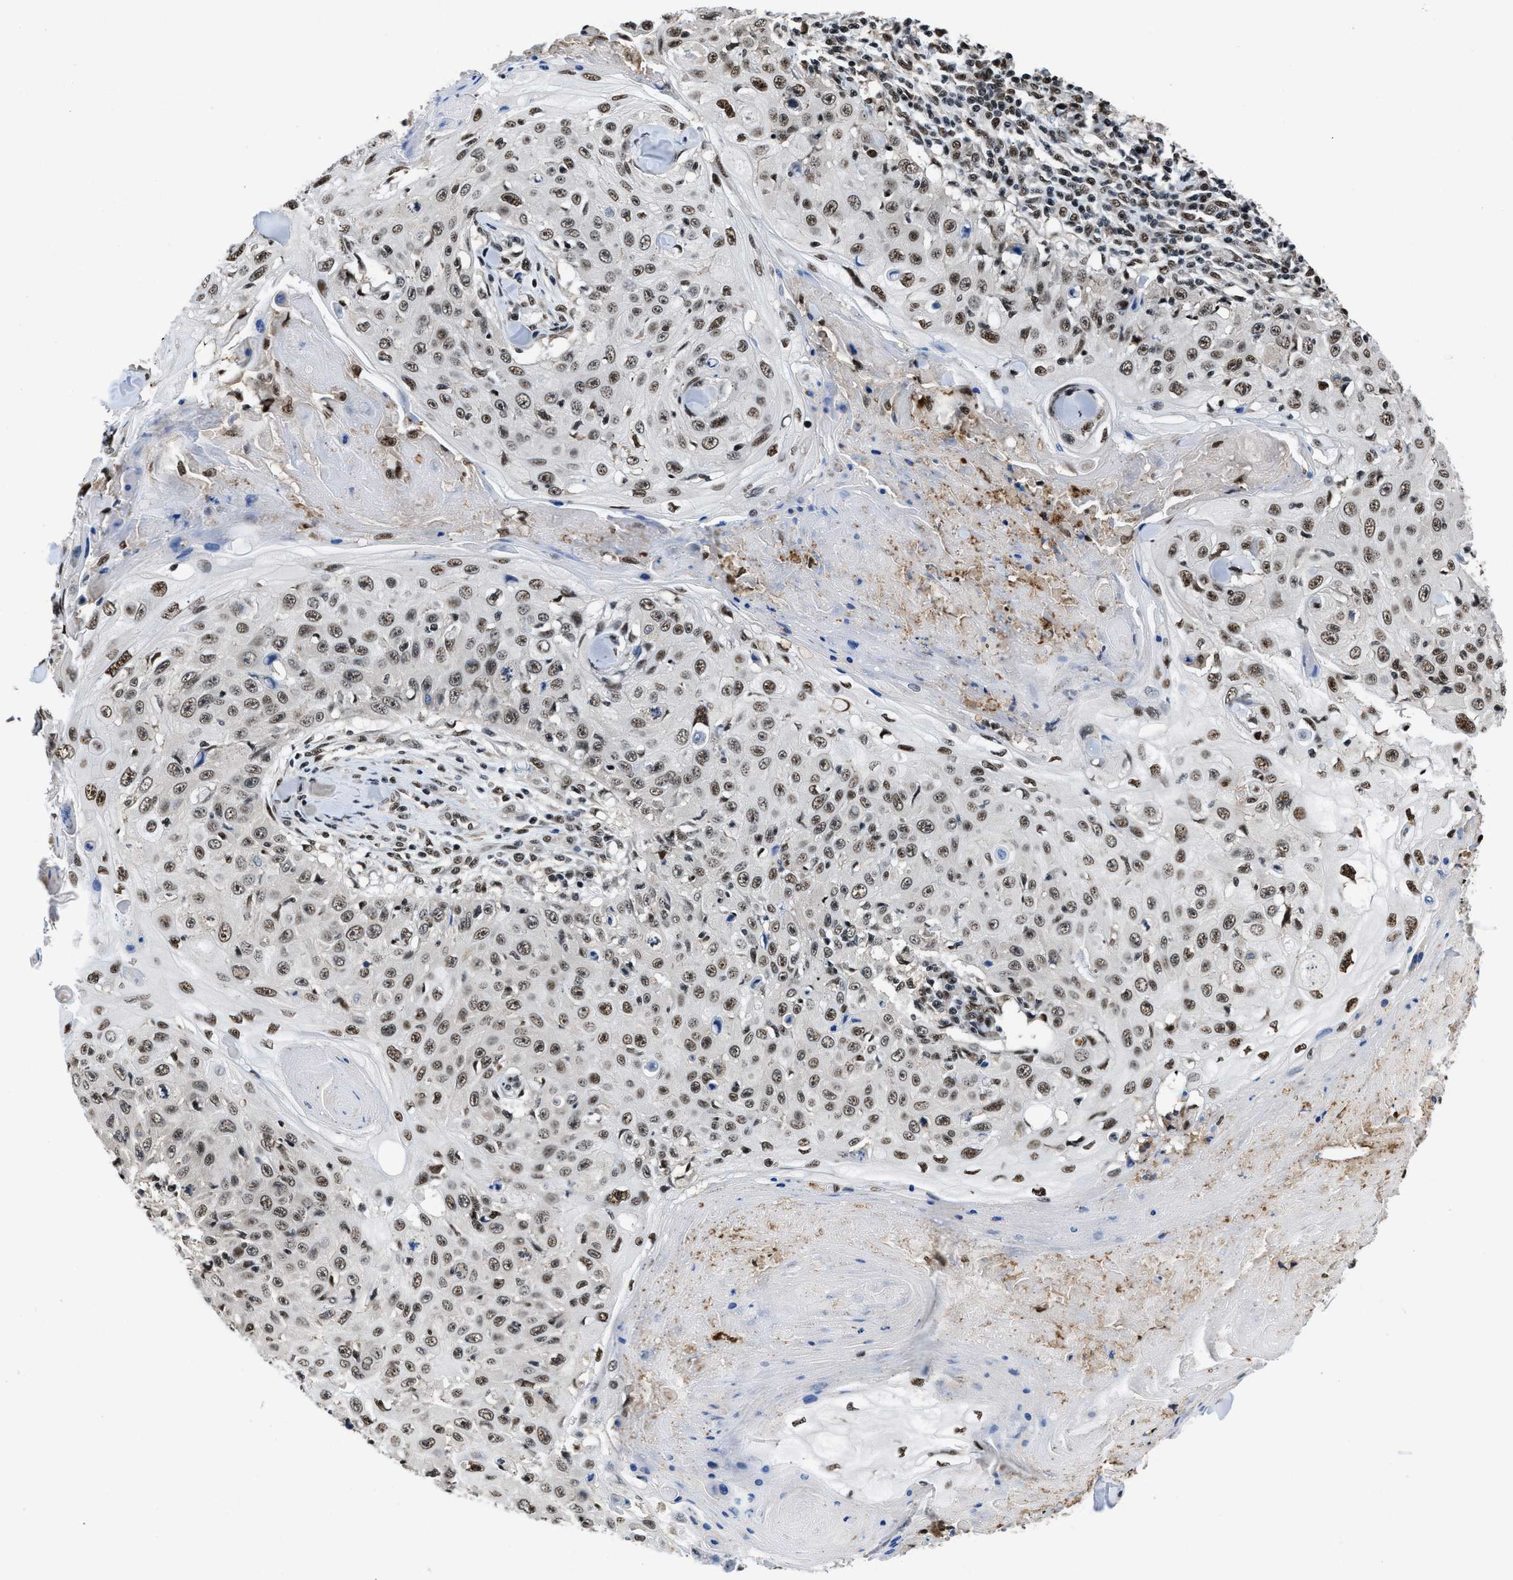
{"staining": {"intensity": "moderate", "quantity": ">75%", "location": "nuclear"}, "tissue": "skin cancer", "cell_type": "Tumor cells", "image_type": "cancer", "snomed": [{"axis": "morphology", "description": "Squamous cell carcinoma, NOS"}, {"axis": "topography", "description": "Skin"}], "caption": "A histopathology image of skin squamous cell carcinoma stained for a protein shows moderate nuclear brown staining in tumor cells.", "gene": "HNRNPH2", "patient": {"sex": "male", "age": 86}}